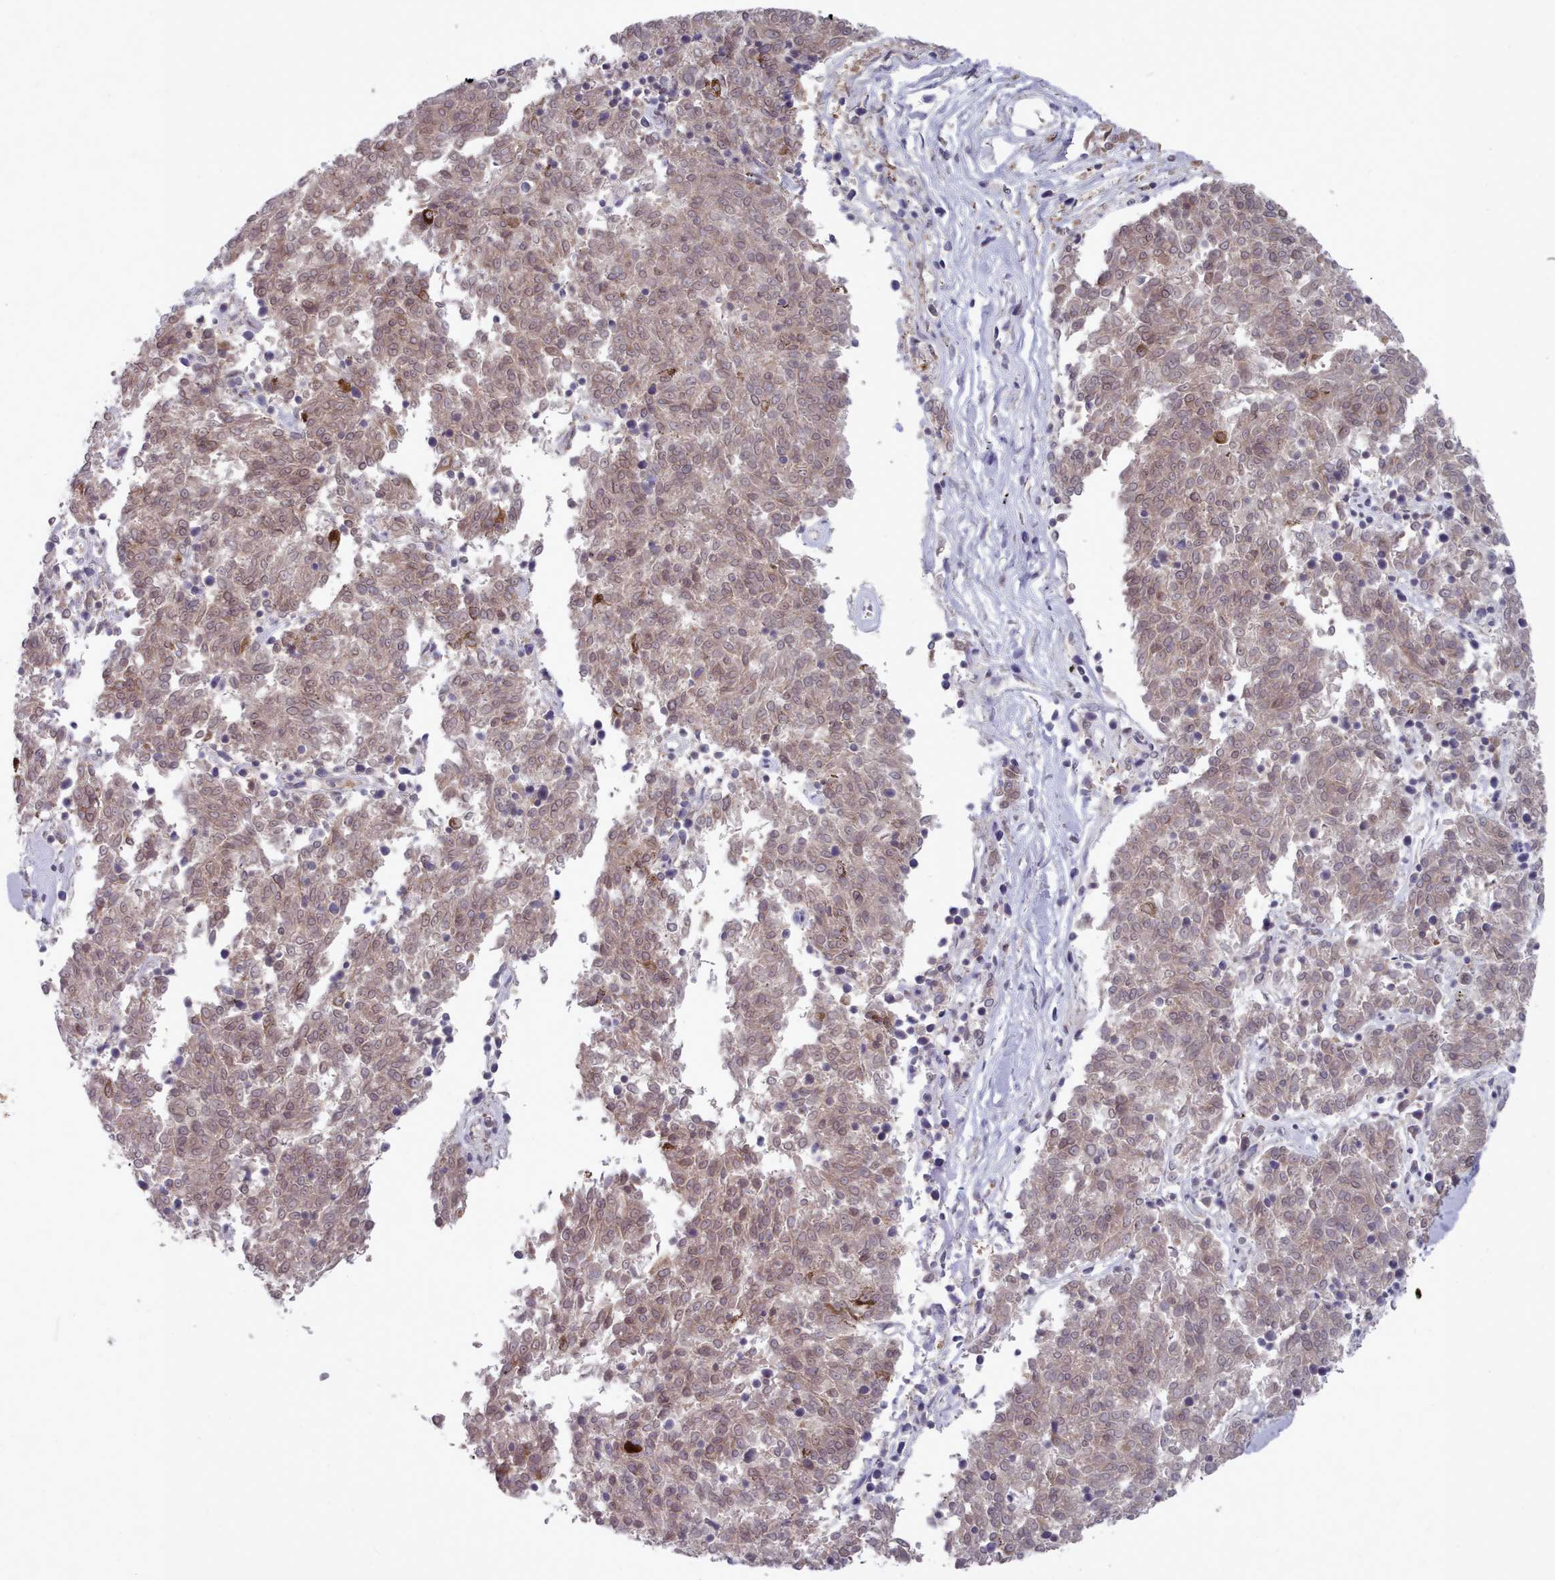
{"staining": {"intensity": "weak", "quantity": ">75%", "location": "cytoplasmic/membranous,nuclear"}, "tissue": "melanoma", "cell_type": "Tumor cells", "image_type": "cancer", "snomed": [{"axis": "morphology", "description": "Malignant melanoma, NOS"}, {"axis": "topography", "description": "Skin"}], "caption": "Immunohistochemistry (IHC) (DAB) staining of human malignant melanoma reveals weak cytoplasmic/membranous and nuclear protein expression in about >75% of tumor cells.", "gene": "GINS1", "patient": {"sex": "female", "age": 72}}